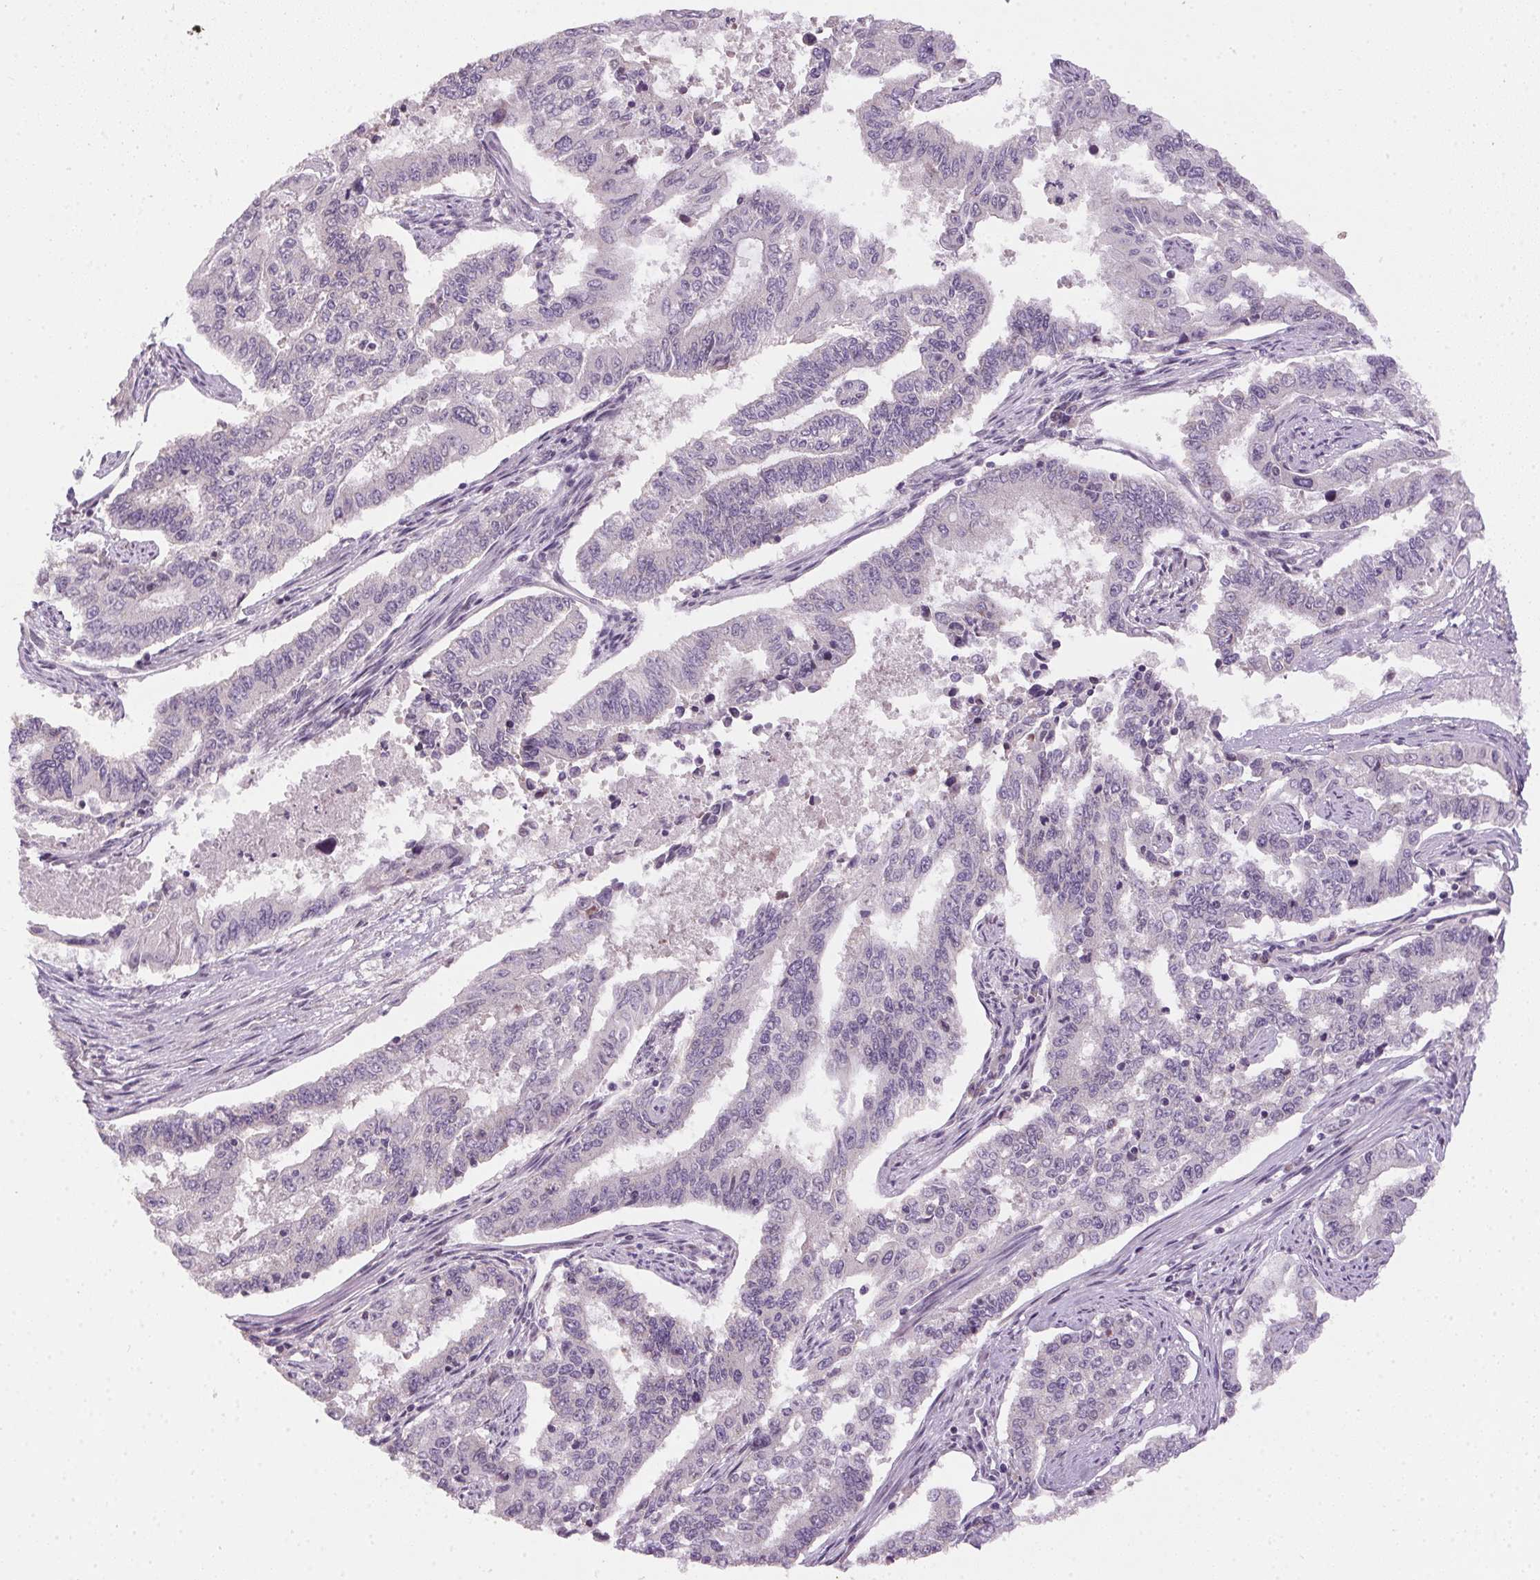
{"staining": {"intensity": "negative", "quantity": "none", "location": "none"}, "tissue": "endometrial cancer", "cell_type": "Tumor cells", "image_type": "cancer", "snomed": [{"axis": "morphology", "description": "Adenocarcinoma, NOS"}, {"axis": "topography", "description": "Uterus"}], "caption": "There is no significant positivity in tumor cells of adenocarcinoma (endometrial).", "gene": "SPACA9", "patient": {"sex": "female", "age": 59}}